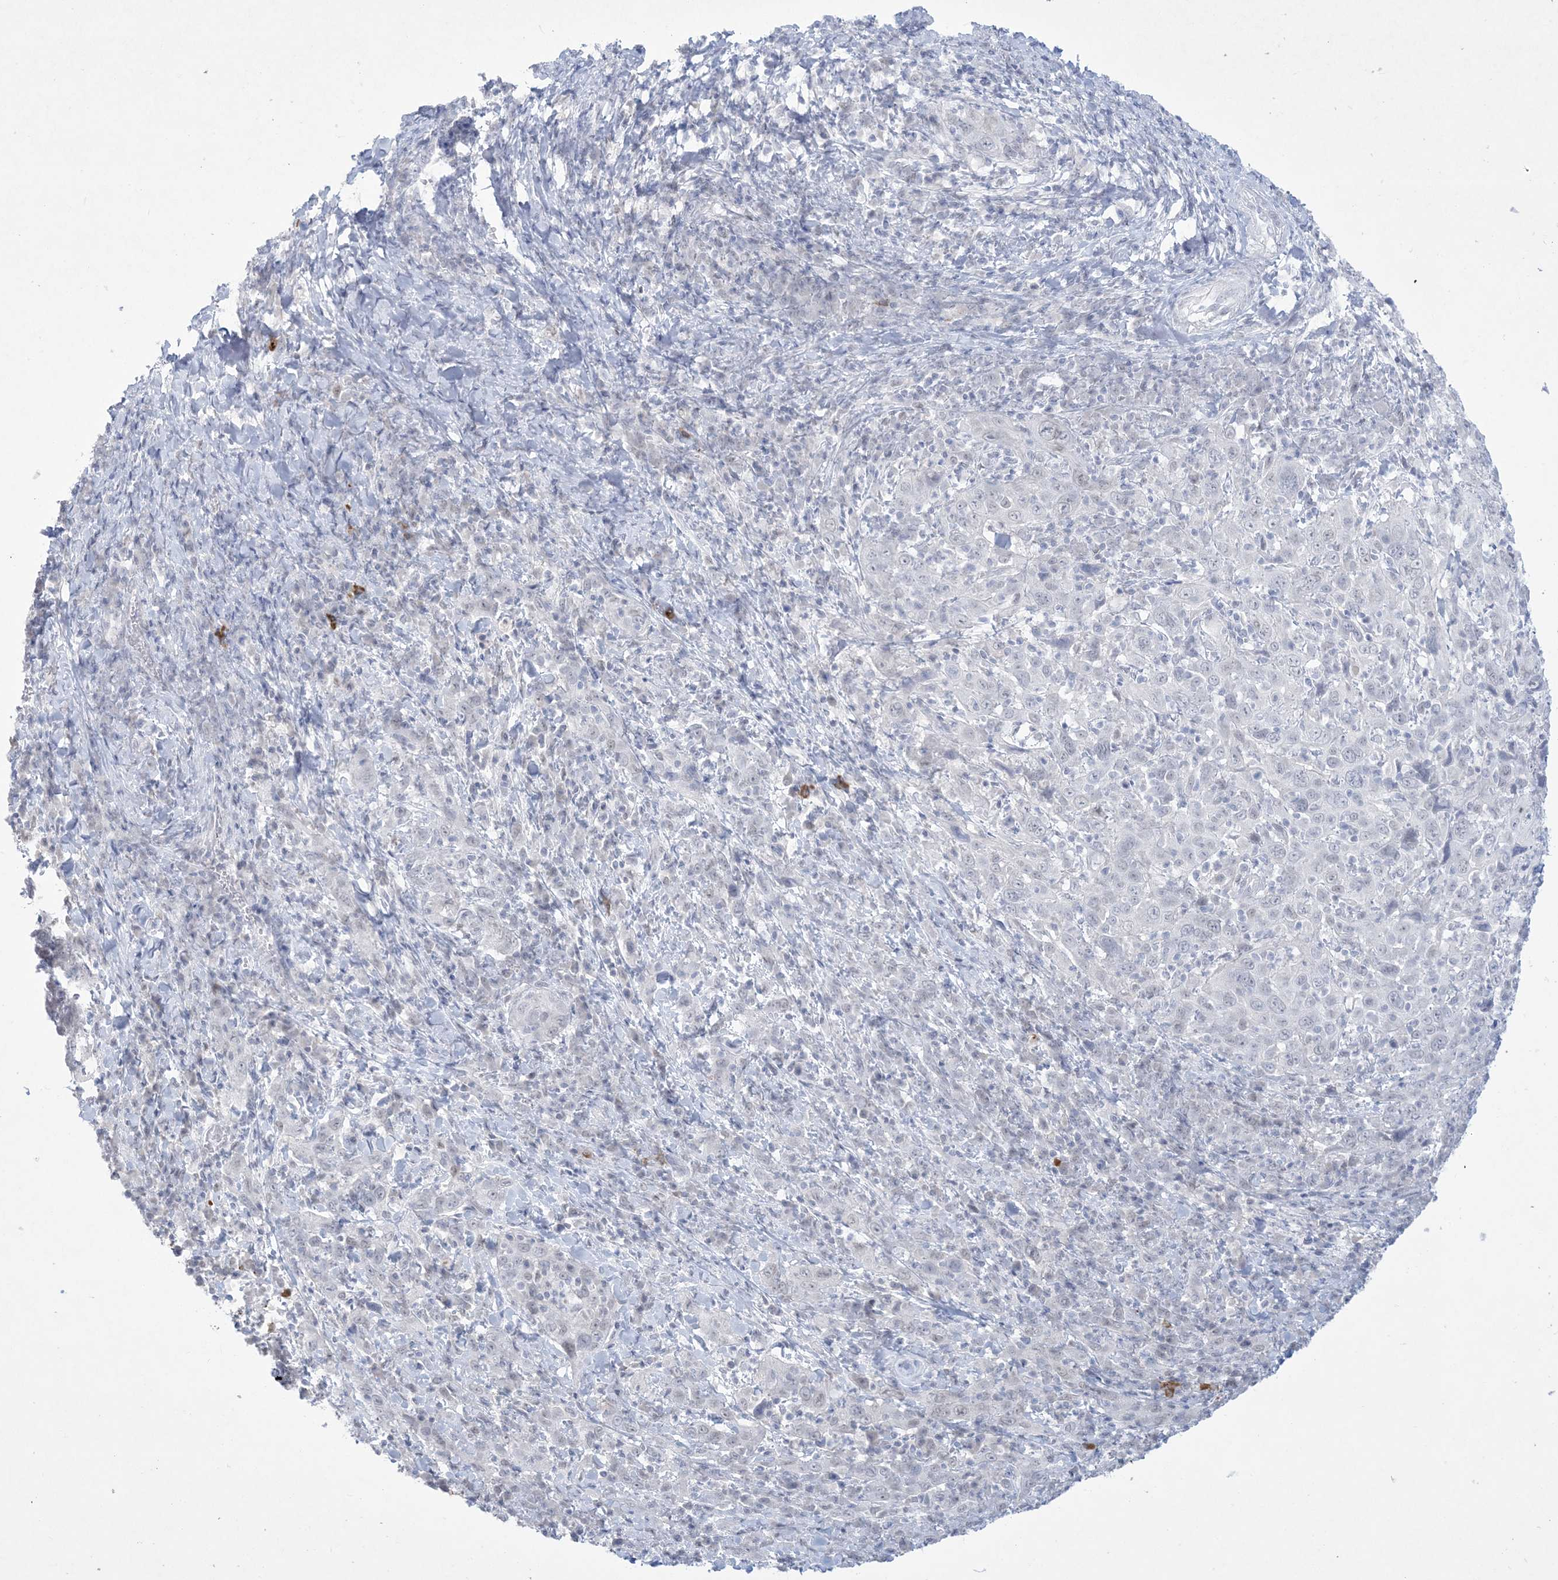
{"staining": {"intensity": "negative", "quantity": "none", "location": "none"}, "tissue": "cervical cancer", "cell_type": "Tumor cells", "image_type": "cancer", "snomed": [{"axis": "morphology", "description": "Squamous cell carcinoma, NOS"}, {"axis": "topography", "description": "Cervix"}], "caption": "Human cervical squamous cell carcinoma stained for a protein using immunohistochemistry (IHC) exhibits no expression in tumor cells.", "gene": "HOMEZ", "patient": {"sex": "female", "age": 46}}